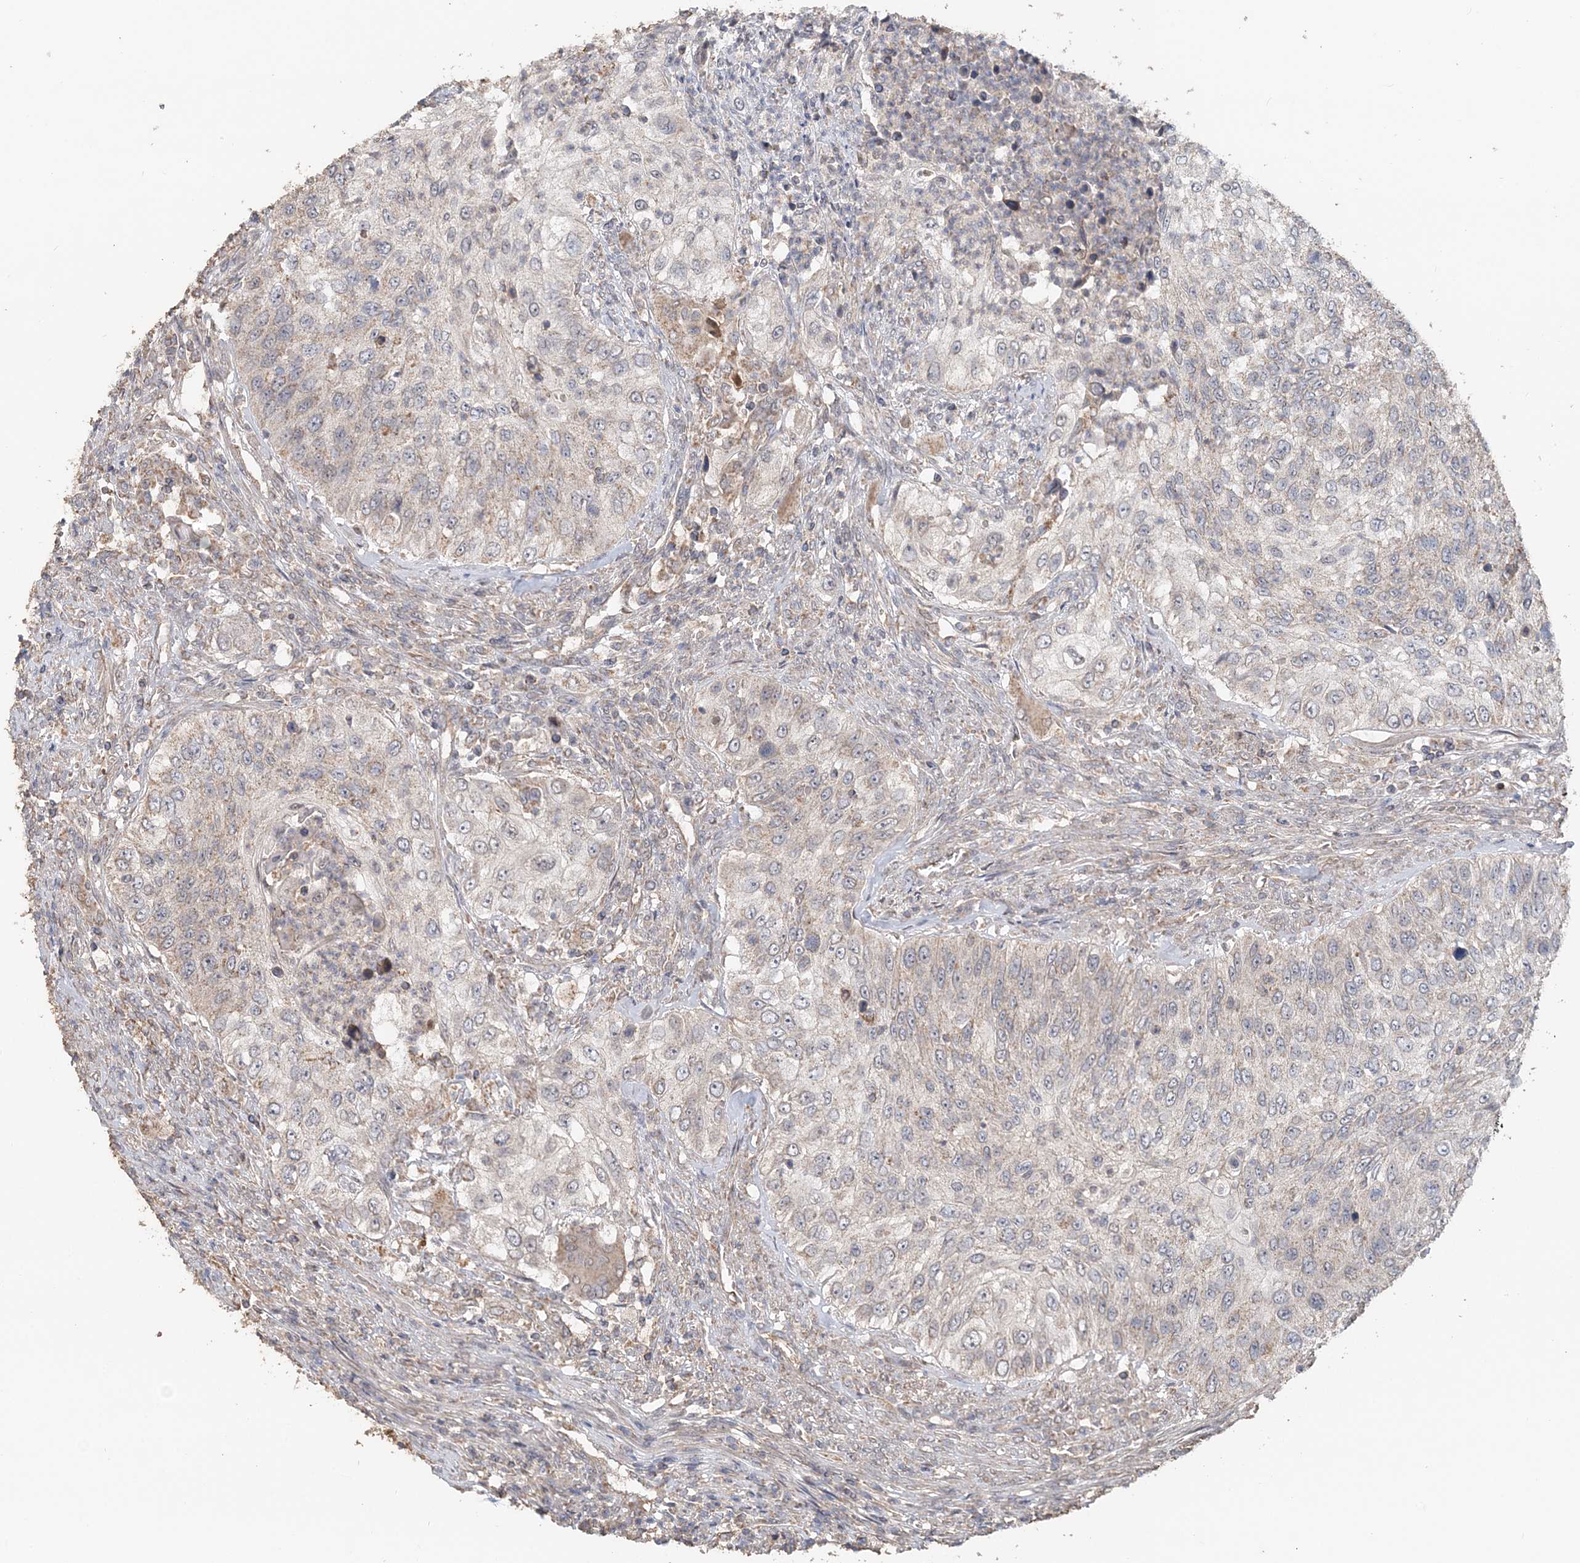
{"staining": {"intensity": "weak", "quantity": "<25%", "location": "cytoplasmic/membranous"}, "tissue": "urothelial cancer", "cell_type": "Tumor cells", "image_type": "cancer", "snomed": [{"axis": "morphology", "description": "Urothelial carcinoma, High grade"}, {"axis": "topography", "description": "Urinary bladder"}], "caption": "Histopathology image shows no significant protein expression in tumor cells of urothelial cancer. The staining was performed using DAB to visualize the protein expression in brown, while the nuclei were stained in blue with hematoxylin (Magnification: 20x).", "gene": "FBXO38", "patient": {"sex": "female", "age": 60}}